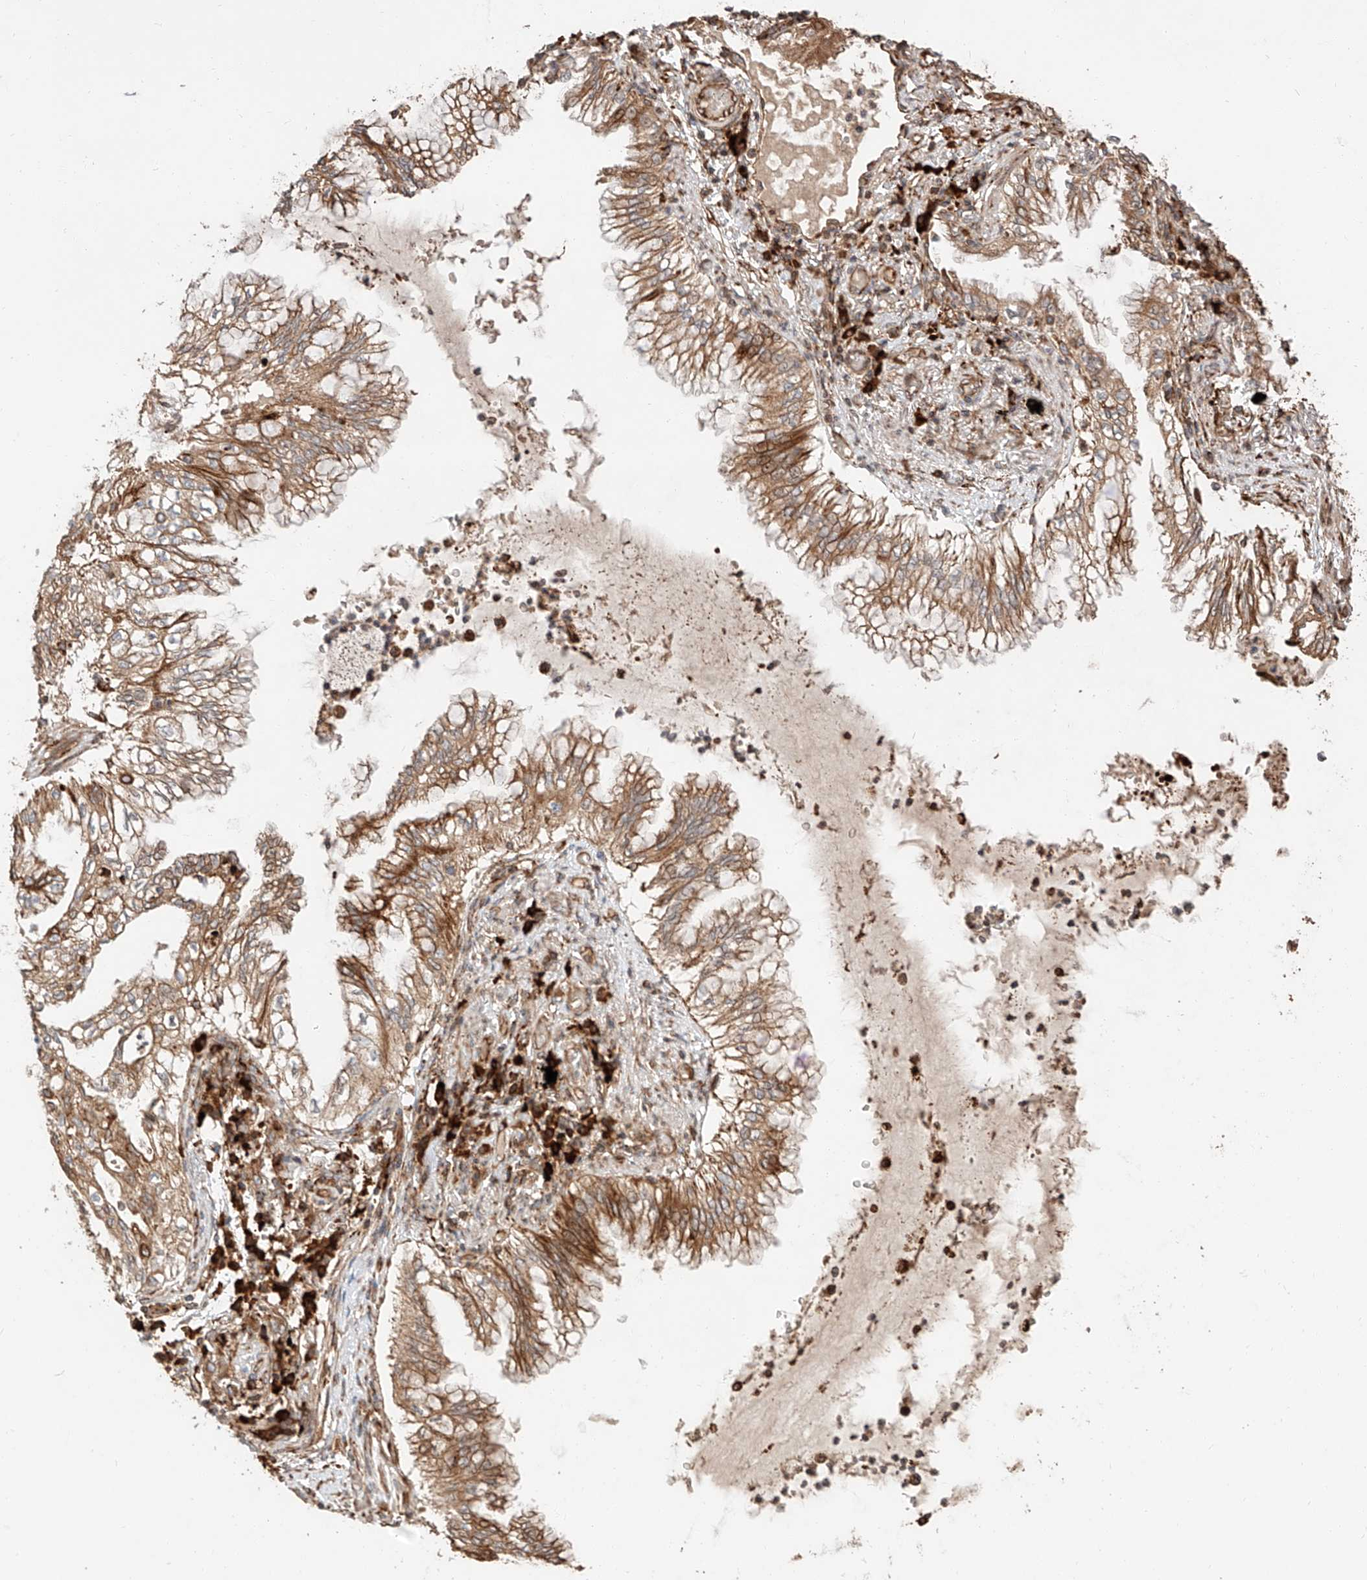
{"staining": {"intensity": "moderate", "quantity": ">75%", "location": "cytoplasmic/membranous"}, "tissue": "lung cancer", "cell_type": "Tumor cells", "image_type": "cancer", "snomed": [{"axis": "morphology", "description": "Adenocarcinoma, NOS"}, {"axis": "topography", "description": "Lung"}], "caption": "Approximately >75% of tumor cells in human lung adenocarcinoma reveal moderate cytoplasmic/membranous protein expression as visualized by brown immunohistochemical staining.", "gene": "ZNF84", "patient": {"sex": "female", "age": 70}}